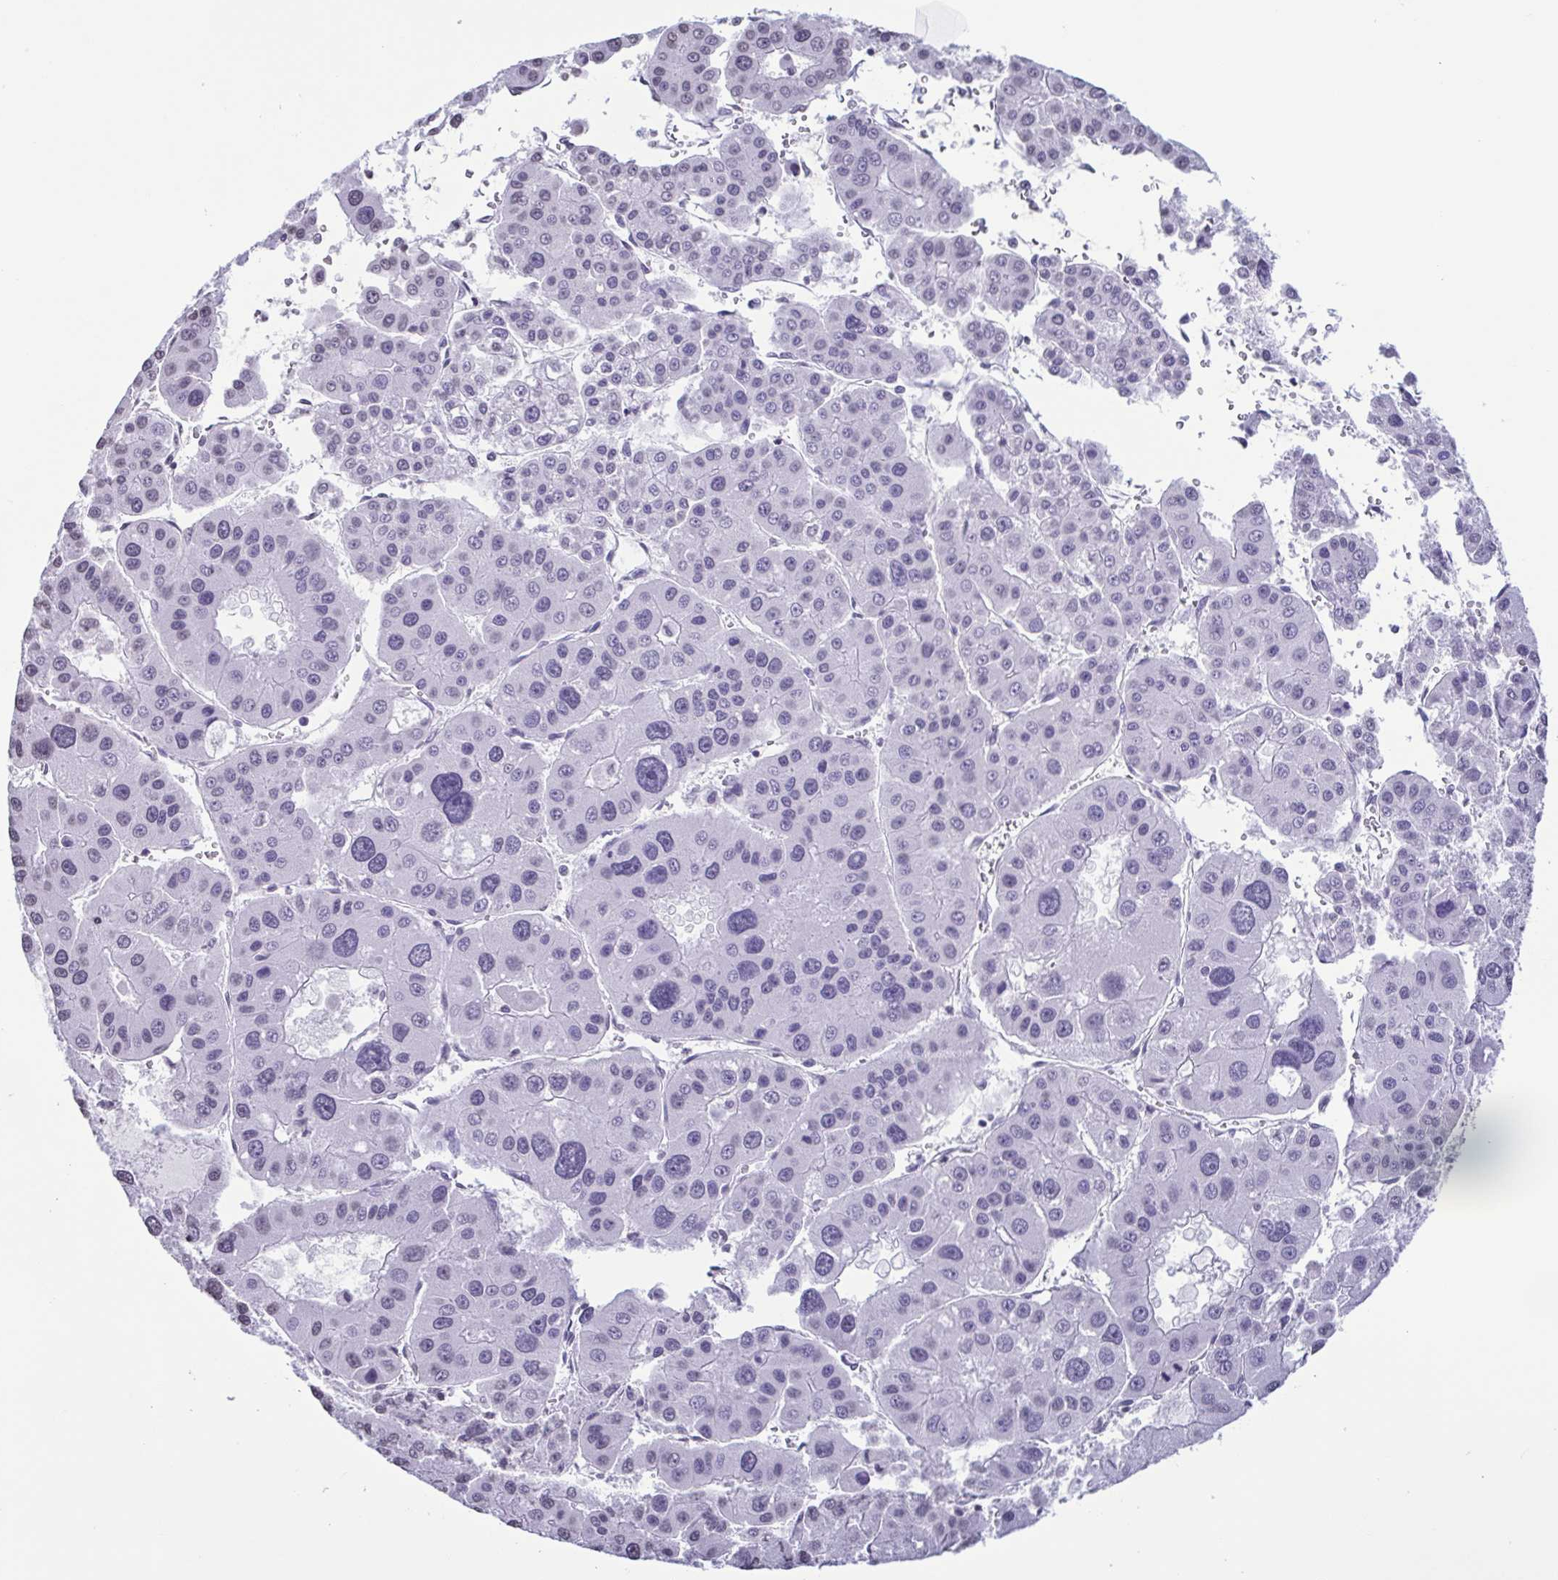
{"staining": {"intensity": "negative", "quantity": "none", "location": "none"}, "tissue": "liver cancer", "cell_type": "Tumor cells", "image_type": "cancer", "snomed": [{"axis": "morphology", "description": "Carcinoma, Hepatocellular, NOS"}, {"axis": "topography", "description": "Liver"}], "caption": "Immunohistochemistry of human hepatocellular carcinoma (liver) shows no expression in tumor cells.", "gene": "VCY1B", "patient": {"sex": "male", "age": 73}}